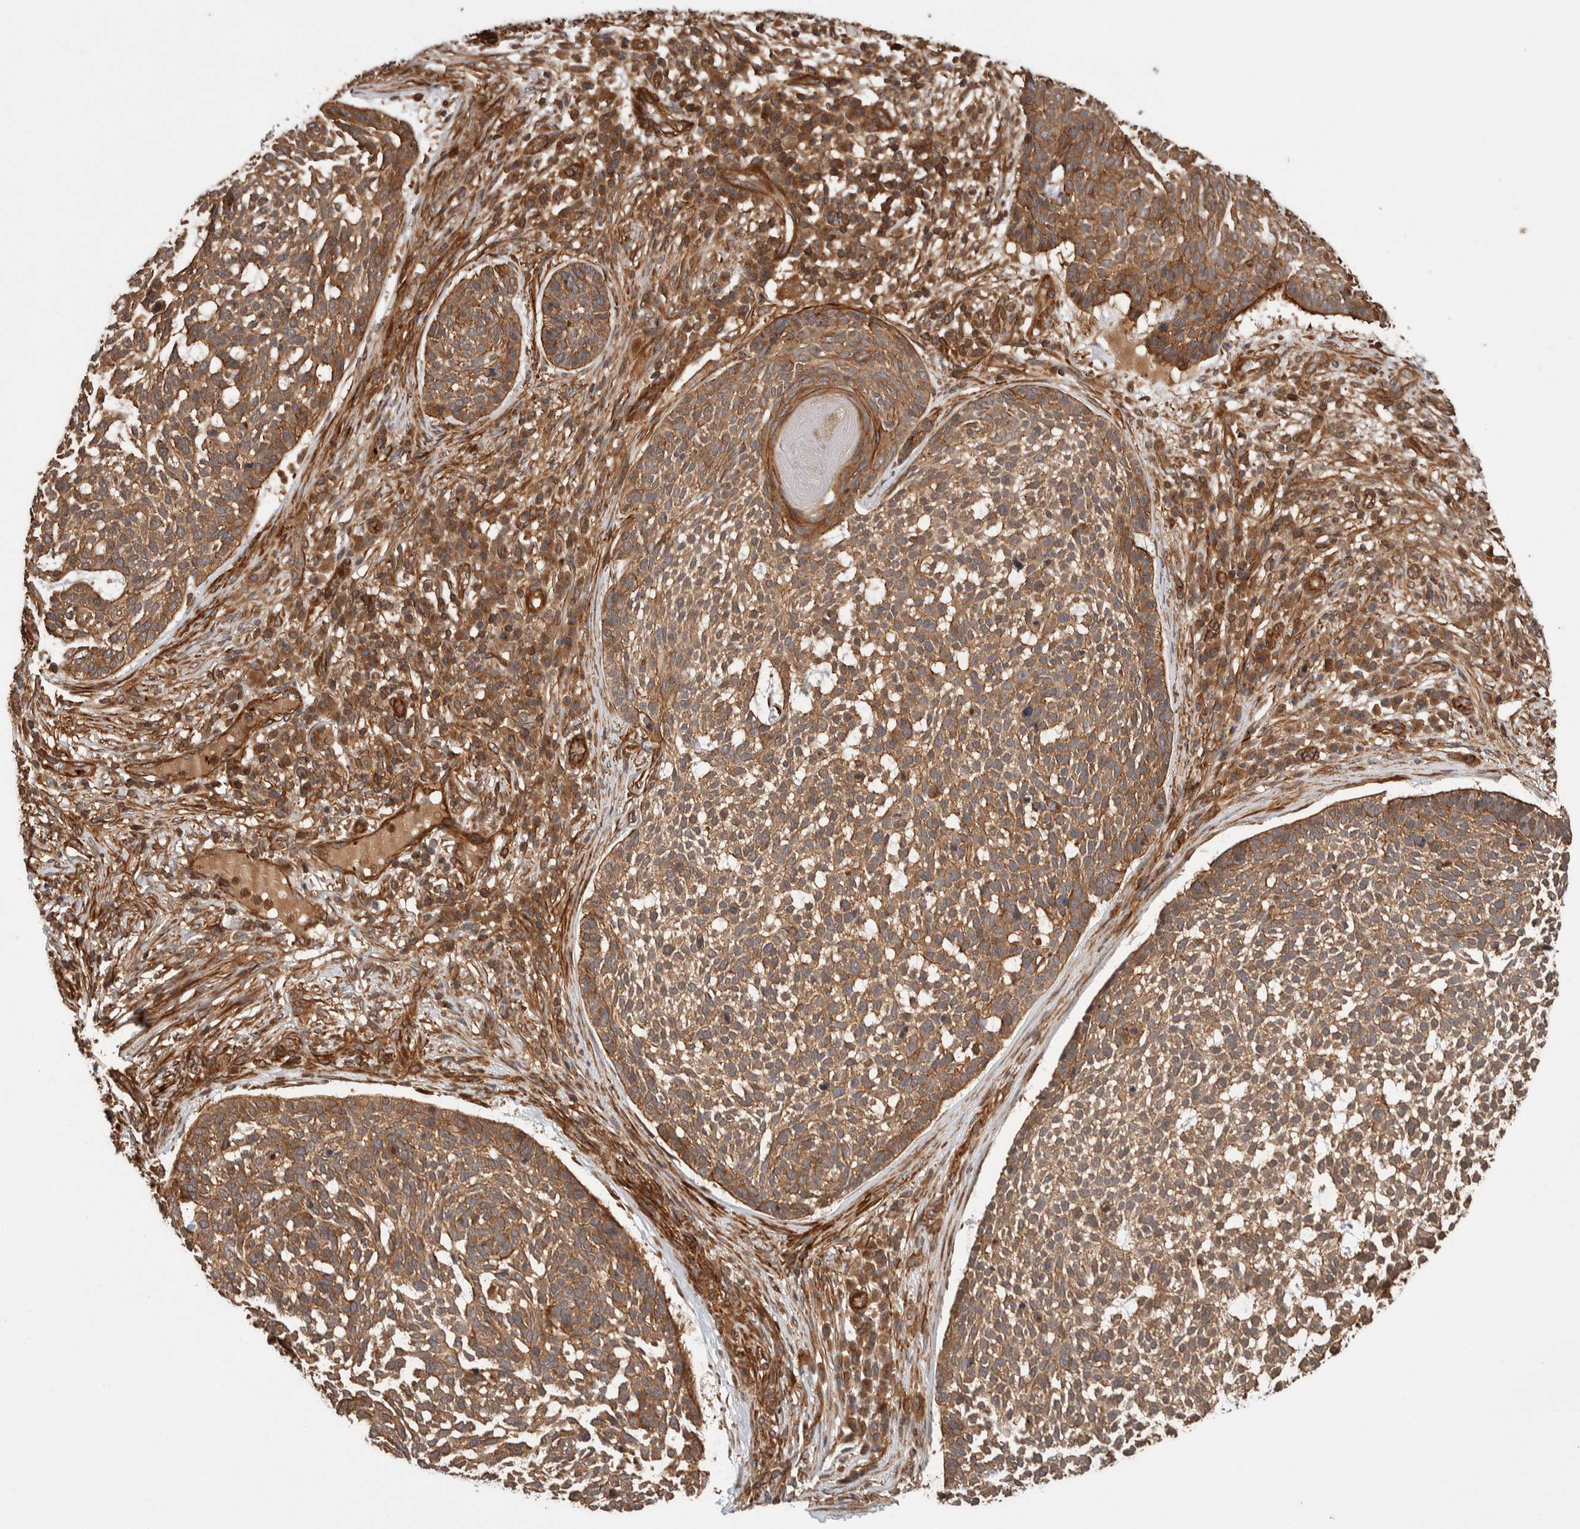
{"staining": {"intensity": "weak", "quantity": ">75%", "location": "cytoplasmic/membranous"}, "tissue": "skin cancer", "cell_type": "Tumor cells", "image_type": "cancer", "snomed": [{"axis": "morphology", "description": "Basal cell carcinoma"}, {"axis": "topography", "description": "Skin"}], "caption": "Tumor cells demonstrate weak cytoplasmic/membranous staining in about >75% of cells in skin cancer.", "gene": "SYNRG", "patient": {"sex": "female", "age": 64}}